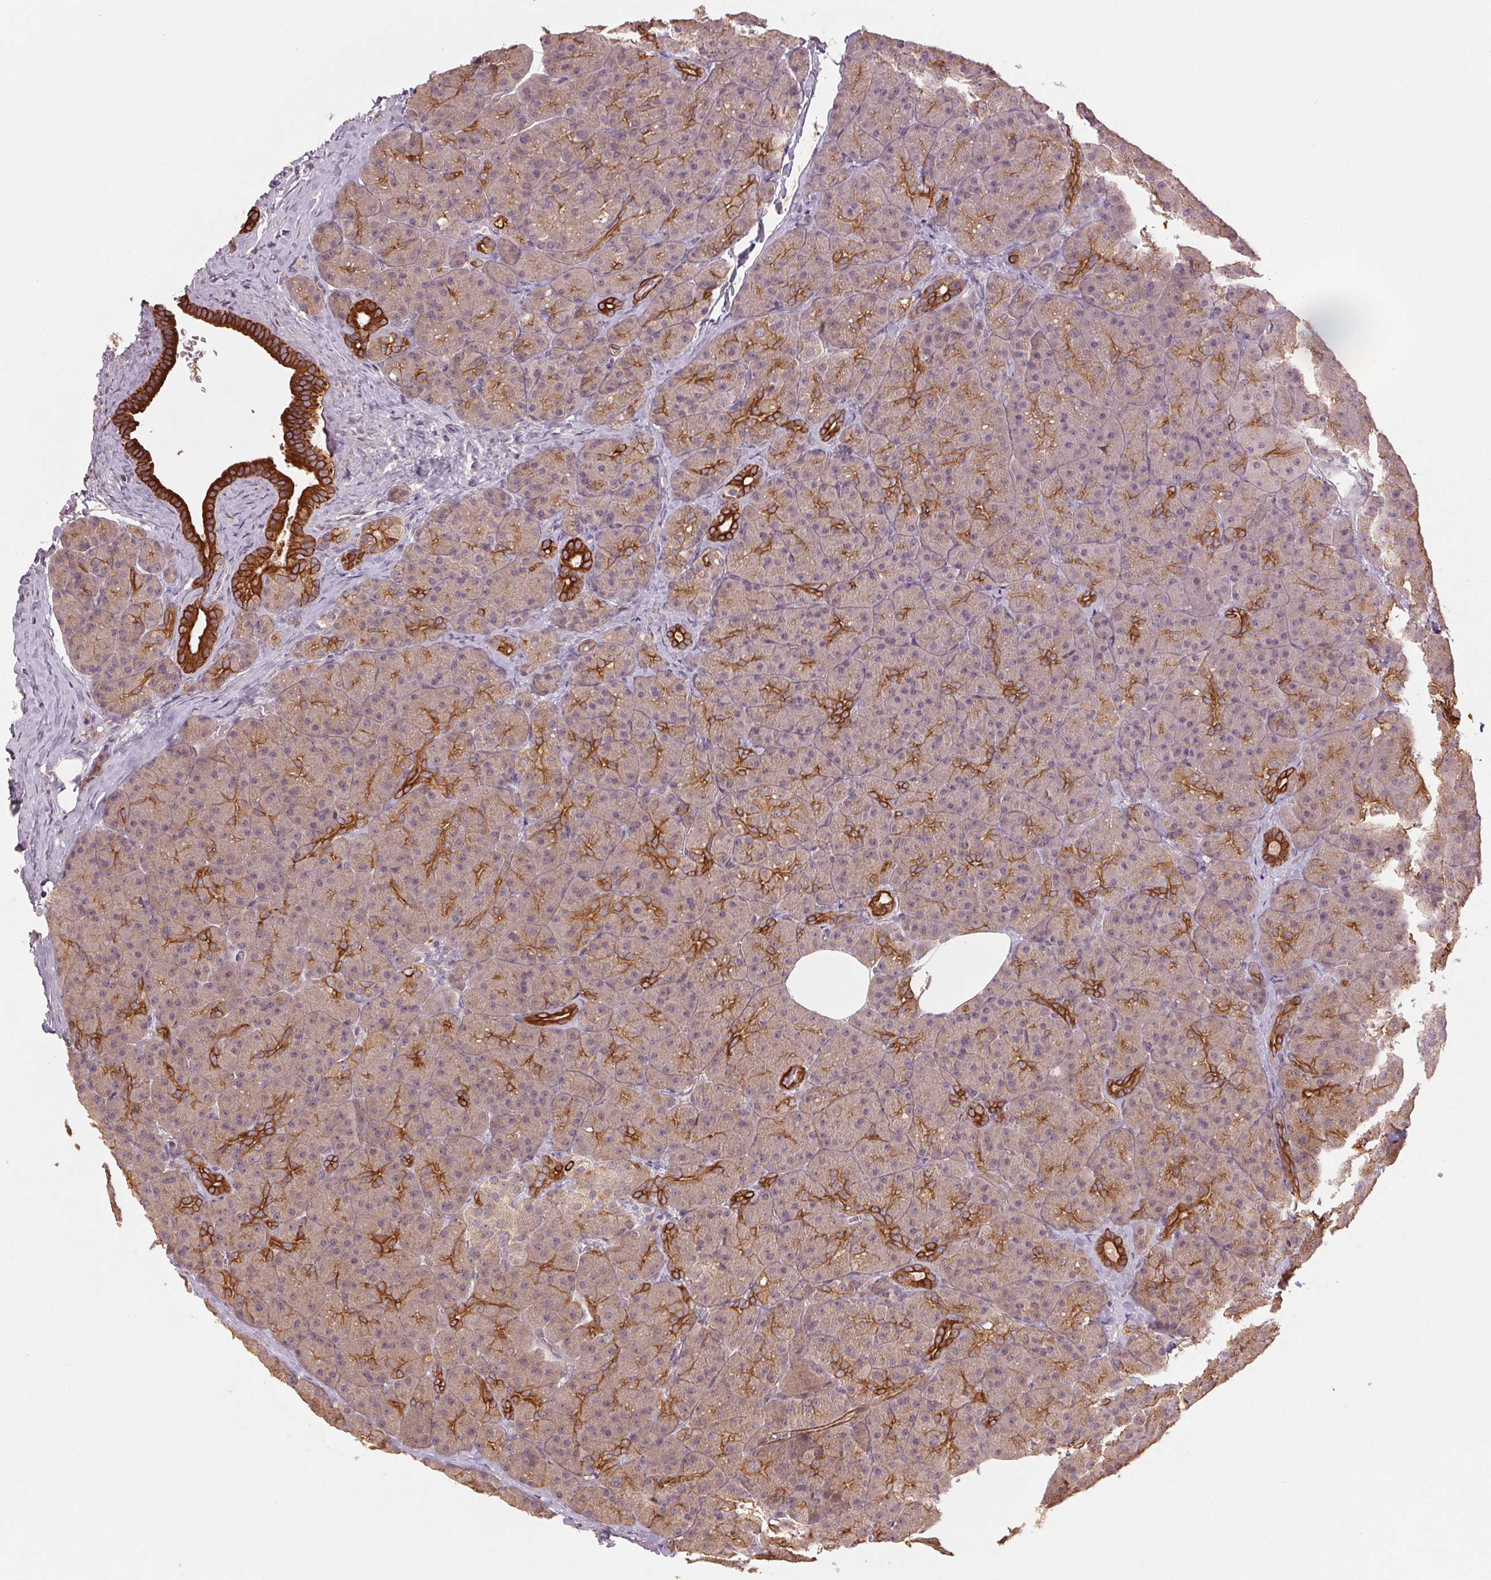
{"staining": {"intensity": "strong", "quantity": "25%-75%", "location": "cytoplasmic/membranous"}, "tissue": "pancreas", "cell_type": "Exocrine glandular cells", "image_type": "normal", "snomed": [{"axis": "morphology", "description": "Normal tissue, NOS"}, {"axis": "topography", "description": "Pancreas"}], "caption": "Protein analysis of normal pancreas exhibits strong cytoplasmic/membranous staining in about 25%-75% of exocrine glandular cells. The staining was performed using DAB, with brown indicating positive protein expression. Nuclei are stained blue with hematoxylin.", "gene": "SMLR1", "patient": {"sex": "male", "age": 57}}